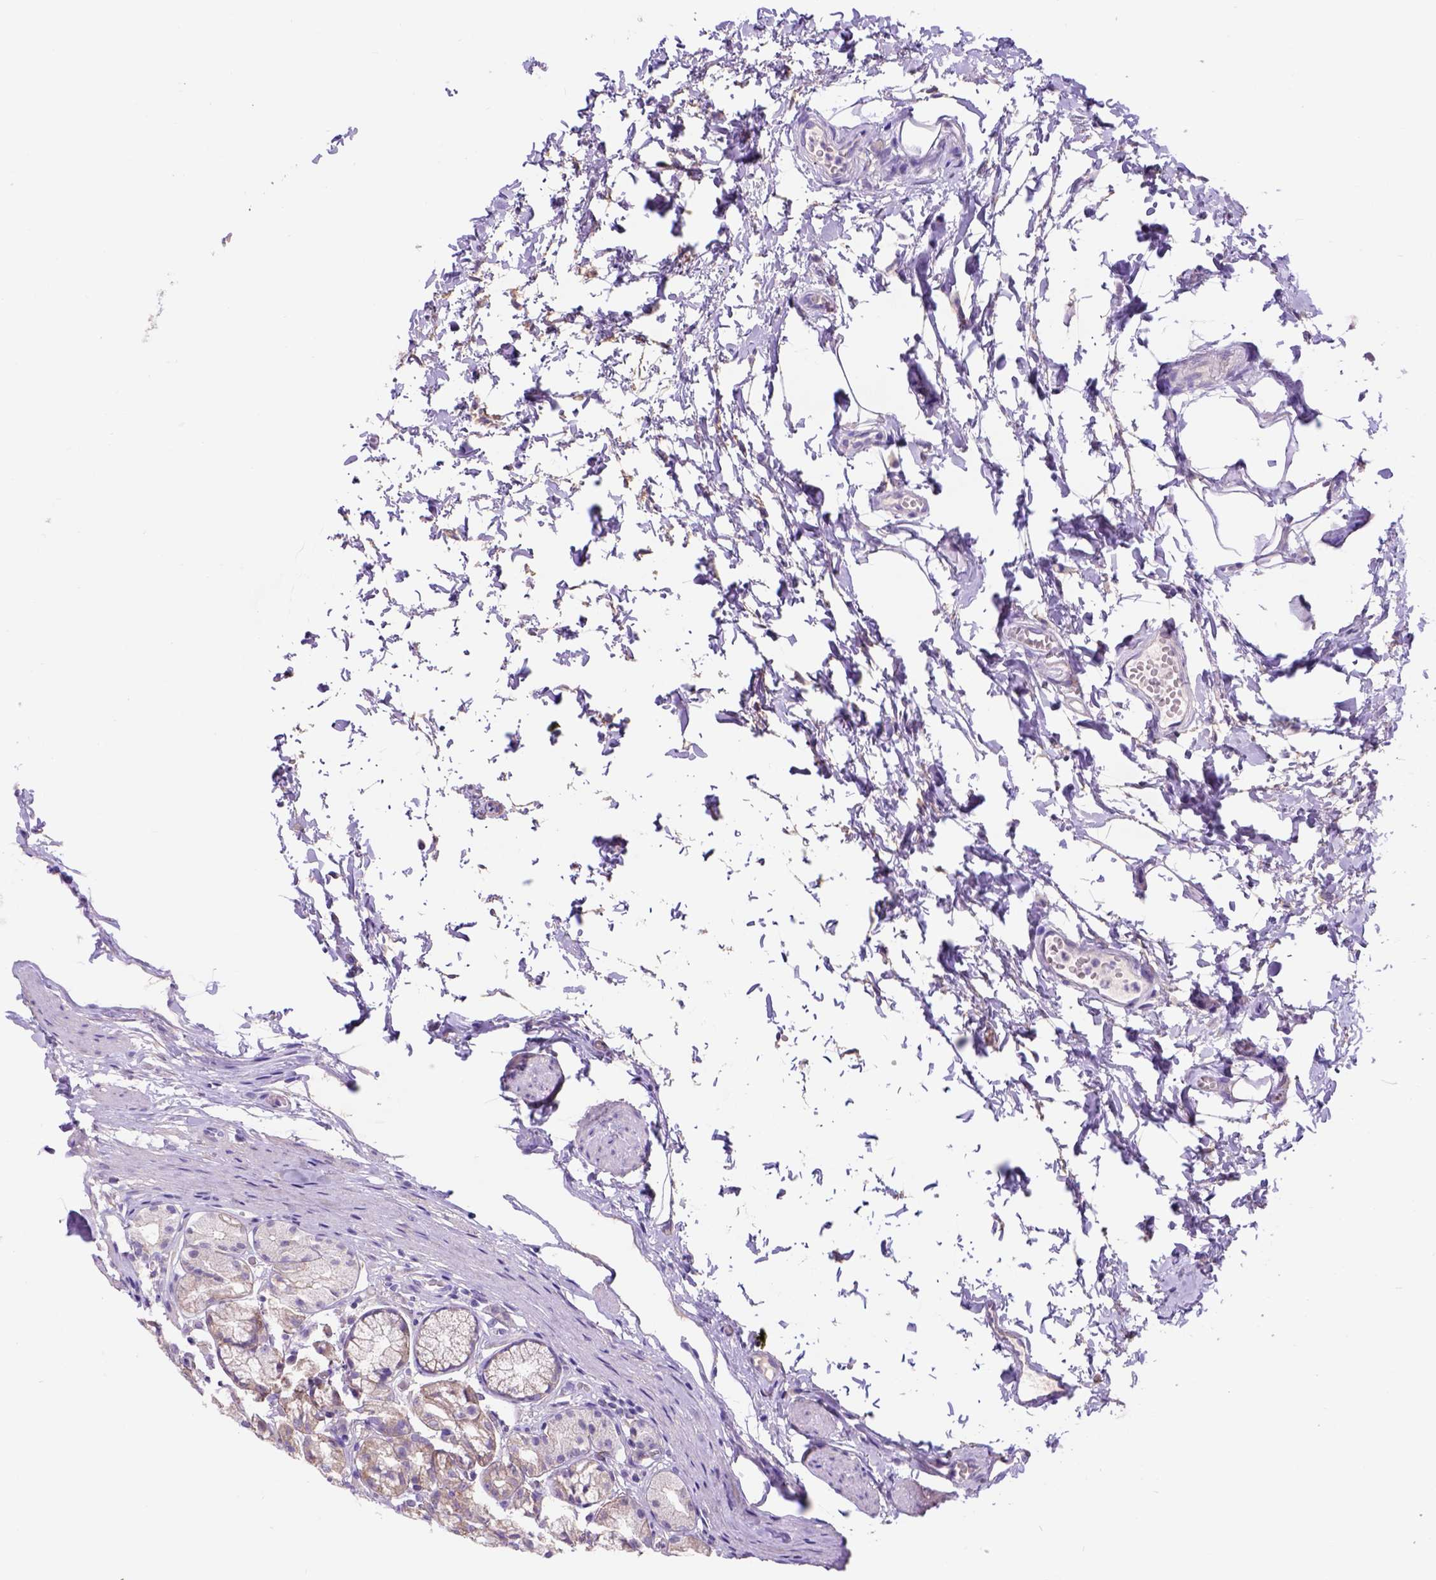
{"staining": {"intensity": "negative", "quantity": "none", "location": "none"}, "tissue": "stomach", "cell_type": "Glandular cells", "image_type": "normal", "snomed": [{"axis": "morphology", "description": "Normal tissue, NOS"}, {"axis": "topography", "description": "Stomach"}], "caption": "A micrograph of stomach stained for a protein displays no brown staining in glandular cells. (Stains: DAB immunohistochemistry with hematoxylin counter stain, Microscopy: brightfield microscopy at high magnification).", "gene": "EGFR", "patient": {"sex": "male", "age": 70}}